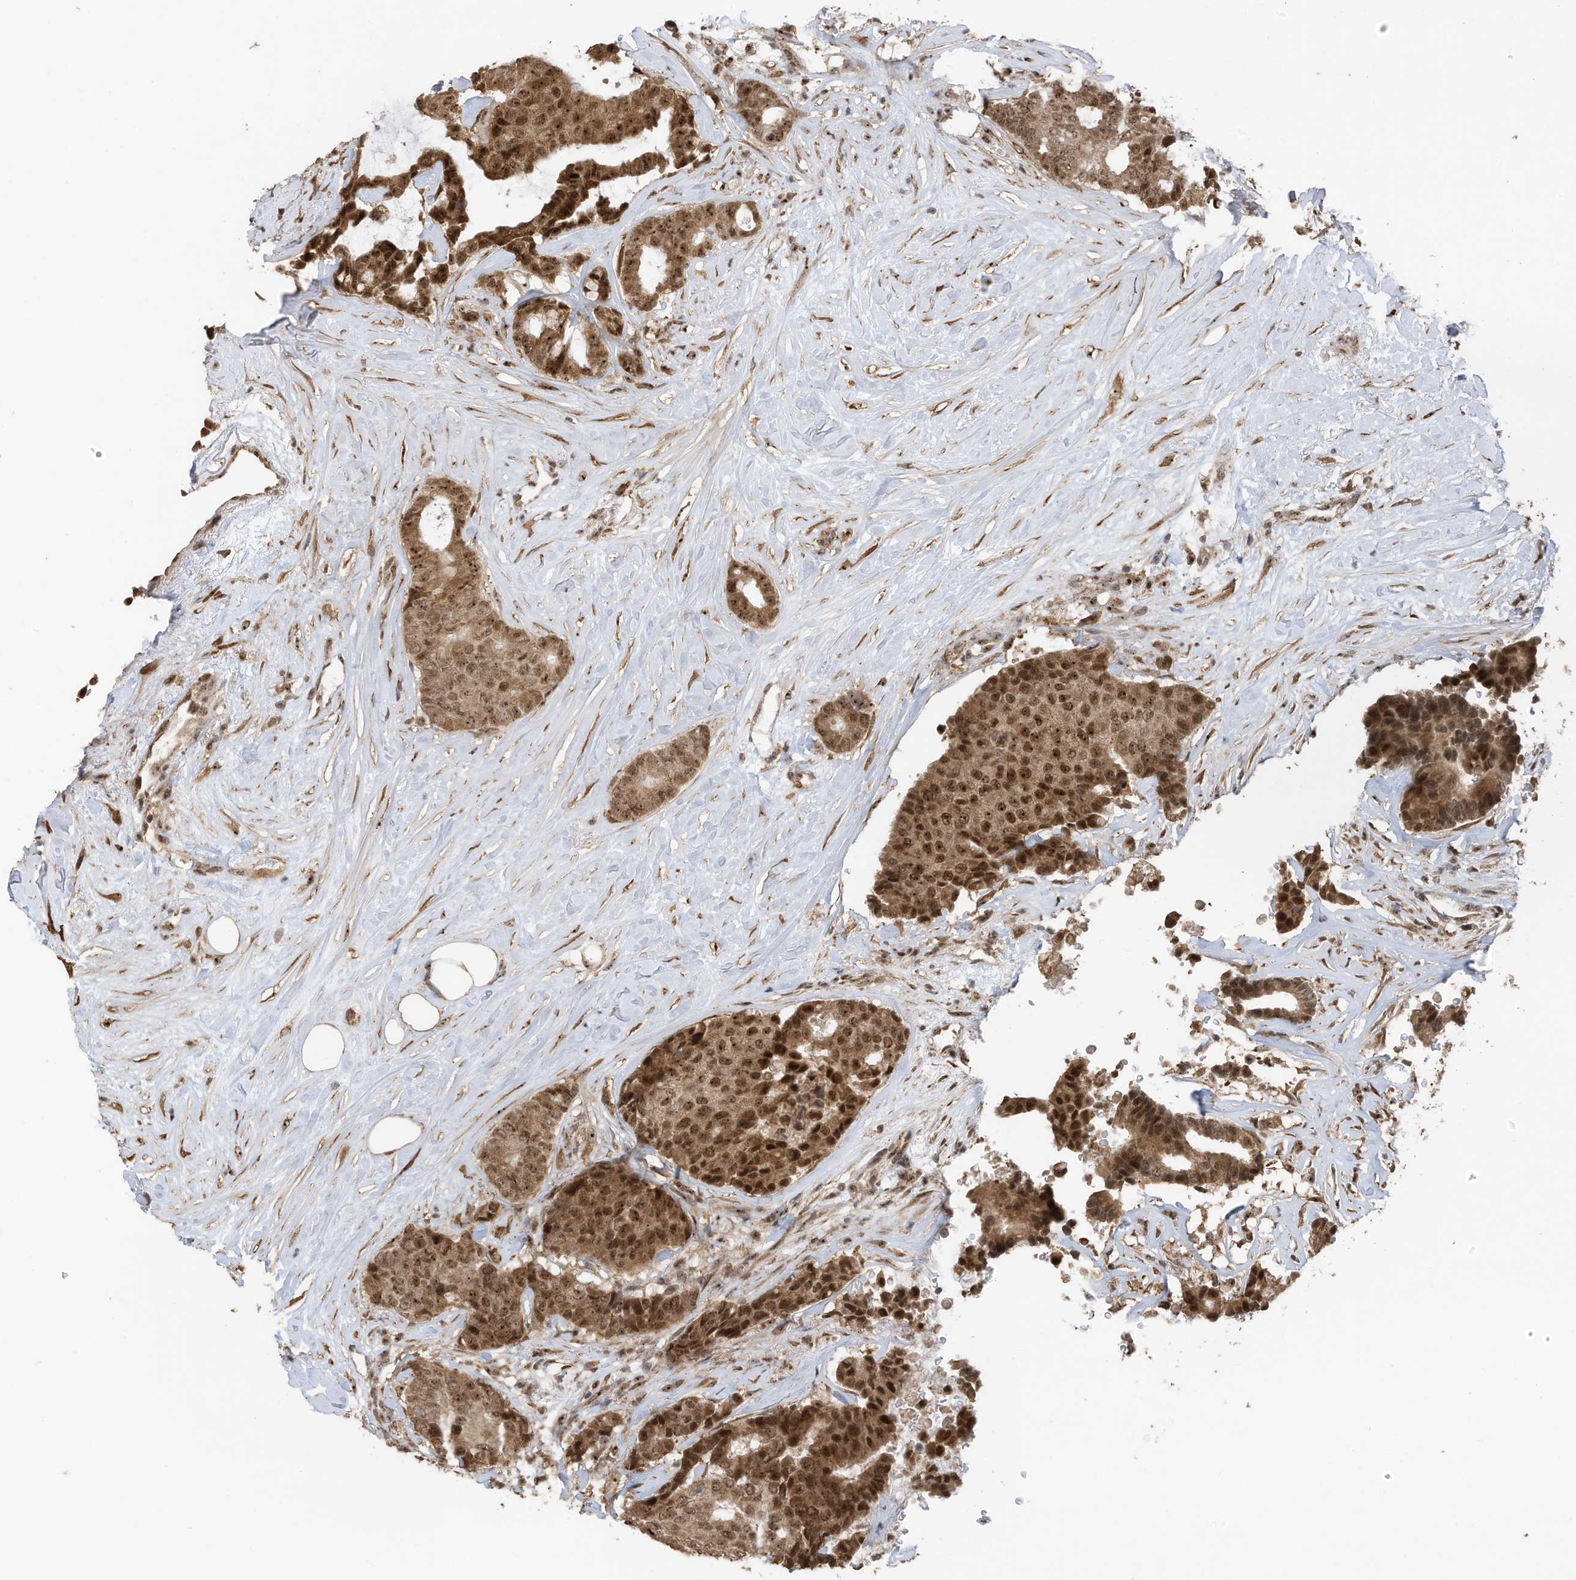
{"staining": {"intensity": "moderate", "quantity": ">75%", "location": "cytoplasmic/membranous,nuclear"}, "tissue": "breast cancer", "cell_type": "Tumor cells", "image_type": "cancer", "snomed": [{"axis": "morphology", "description": "Duct carcinoma"}, {"axis": "topography", "description": "Breast"}], "caption": "Immunohistochemical staining of human breast invasive ductal carcinoma reveals moderate cytoplasmic/membranous and nuclear protein staining in approximately >75% of tumor cells.", "gene": "ERLEC1", "patient": {"sex": "female", "age": 75}}